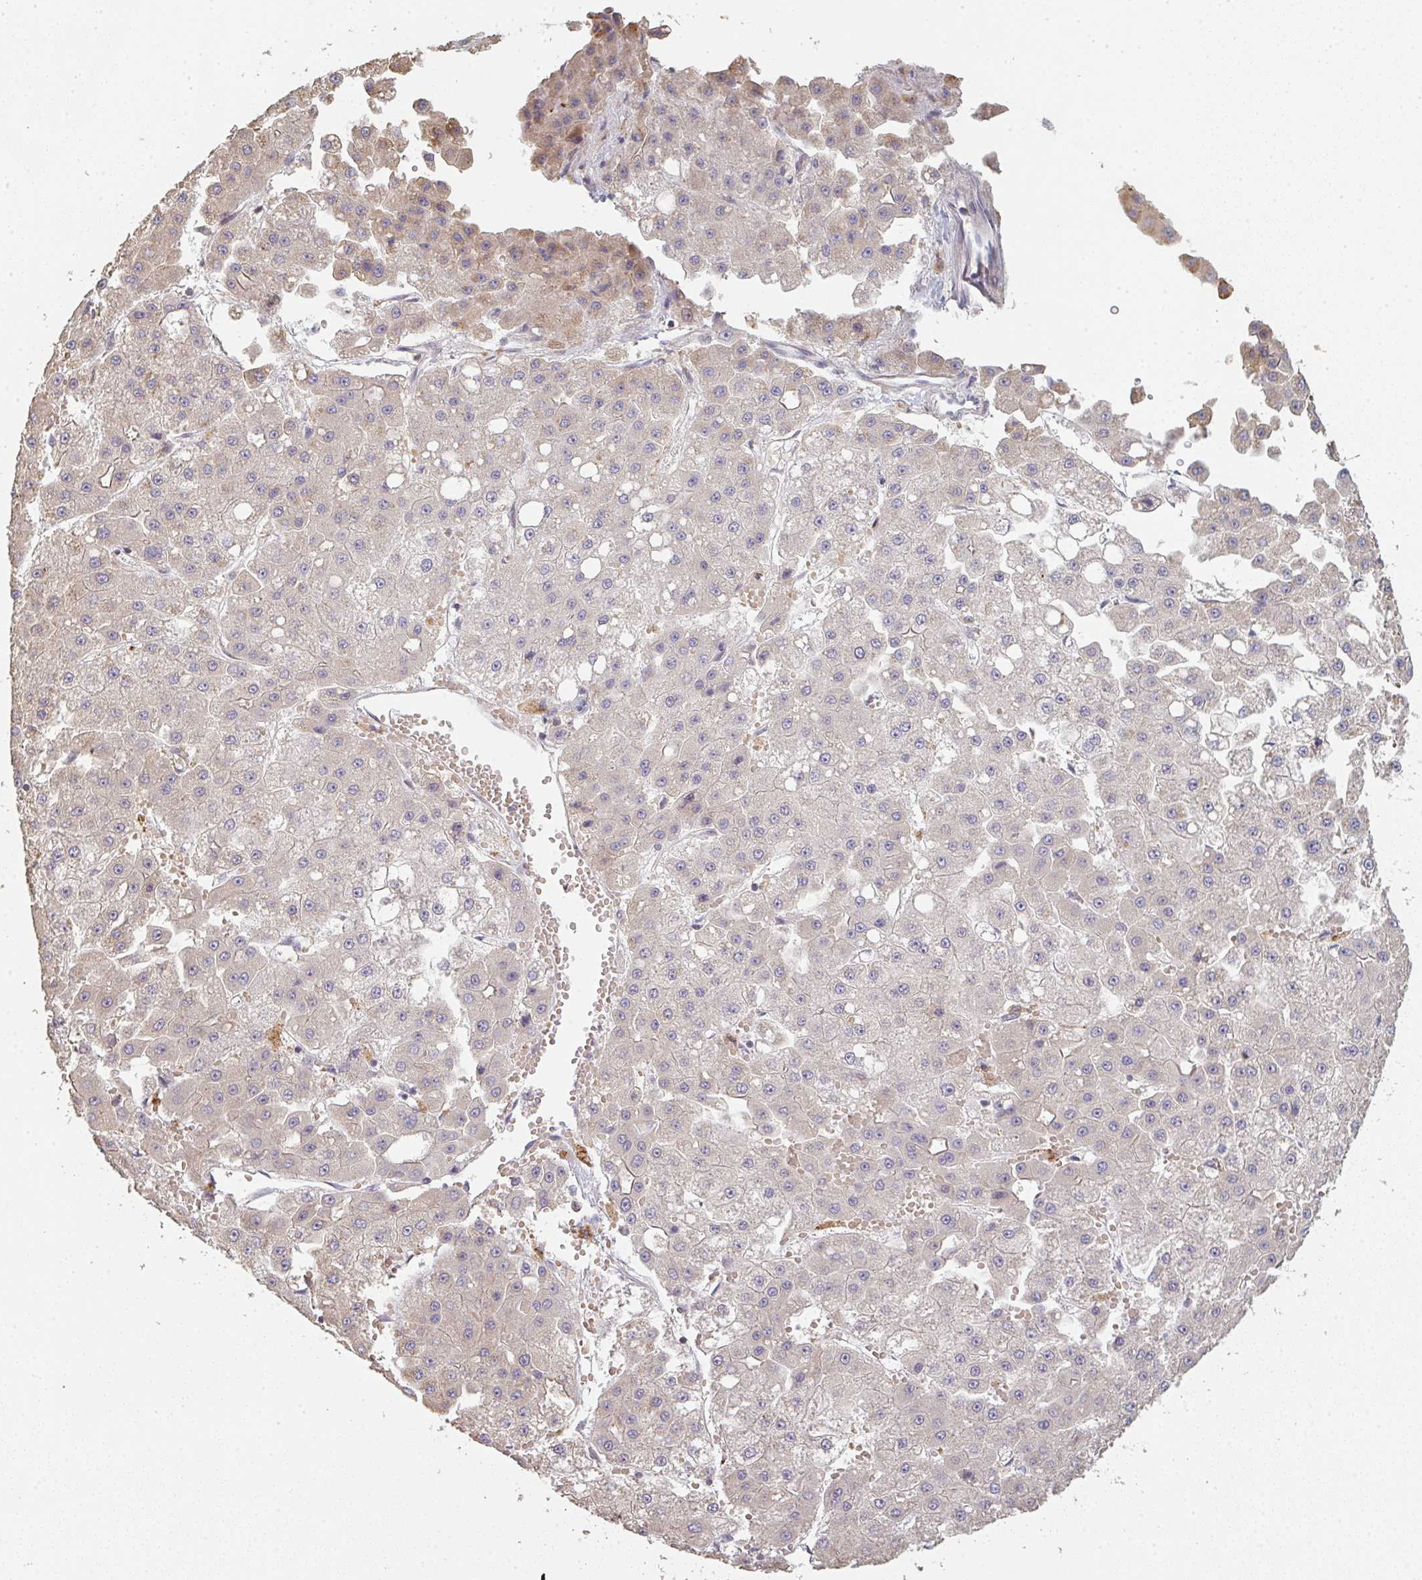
{"staining": {"intensity": "weak", "quantity": "25%-75%", "location": "cytoplasmic/membranous"}, "tissue": "liver cancer", "cell_type": "Tumor cells", "image_type": "cancer", "snomed": [{"axis": "morphology", "description": "Carcinoma, Hepatocellular, NOS"}, {"axis": "topography", "description": "Liver"}], "caption": "Protein staining reveals weak cytoplasmic/membranous staining in about 25%-75% of tumor cells in liver hepatocellular carcinoma.", "gene": "TMEM237", "patient": {"sex": "male", "age": 47}}